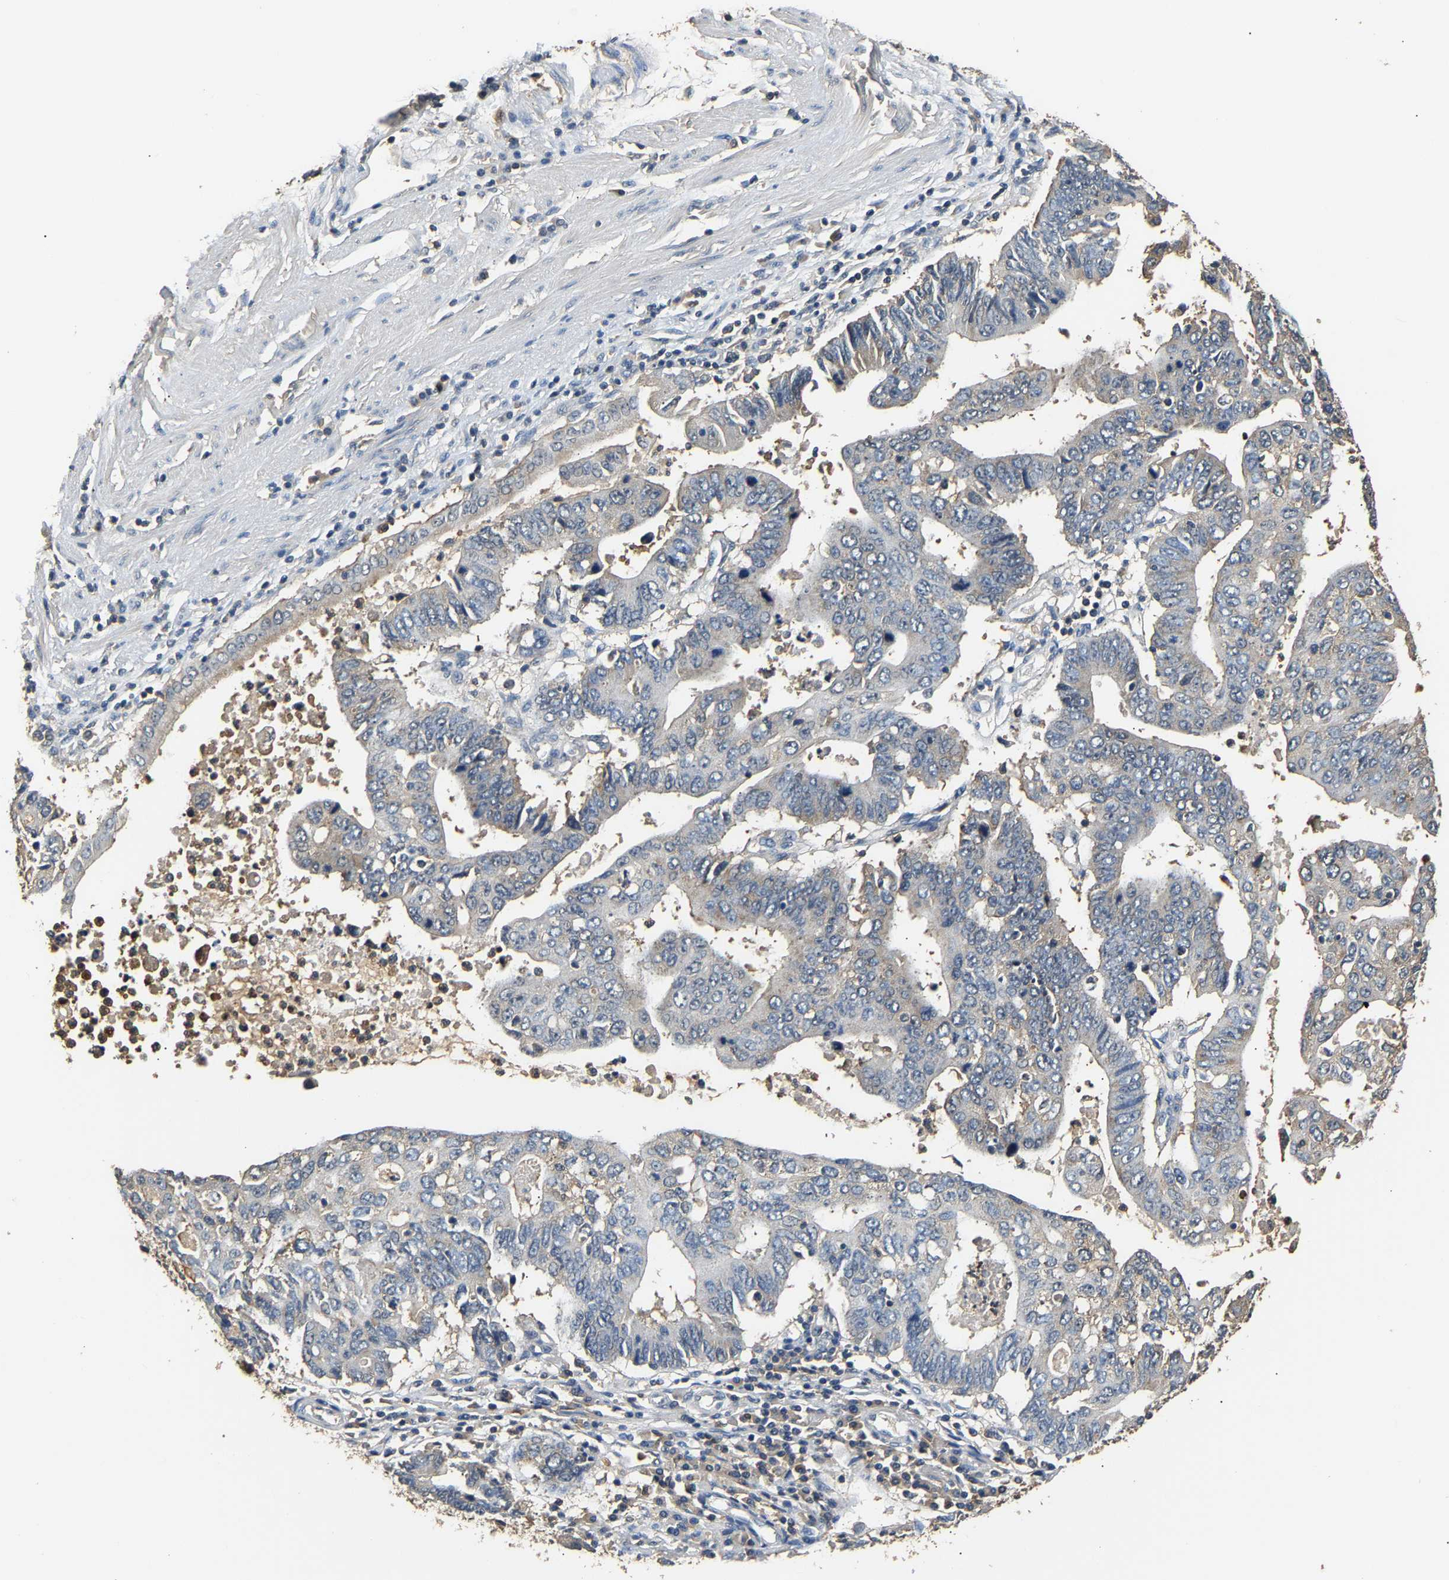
{"staining": {"intensity": "negative", "quantity": "none", "location": "none"}, "tissue": "stomach cancer", "cell_type": "Tumor cells", "image_type": "cancer", "snomed": [{"axis": "morphology", "description": "Adenocarcinoma, NOS"}, {"axis": "topography", "description": "Stomach"}], "caption": "This is an IHC micrograph of human stomach adenocarcinoma. There is no staining in tumor cells.", "gene": "GPI", "patient": {"sex": "male", "age": 59}}